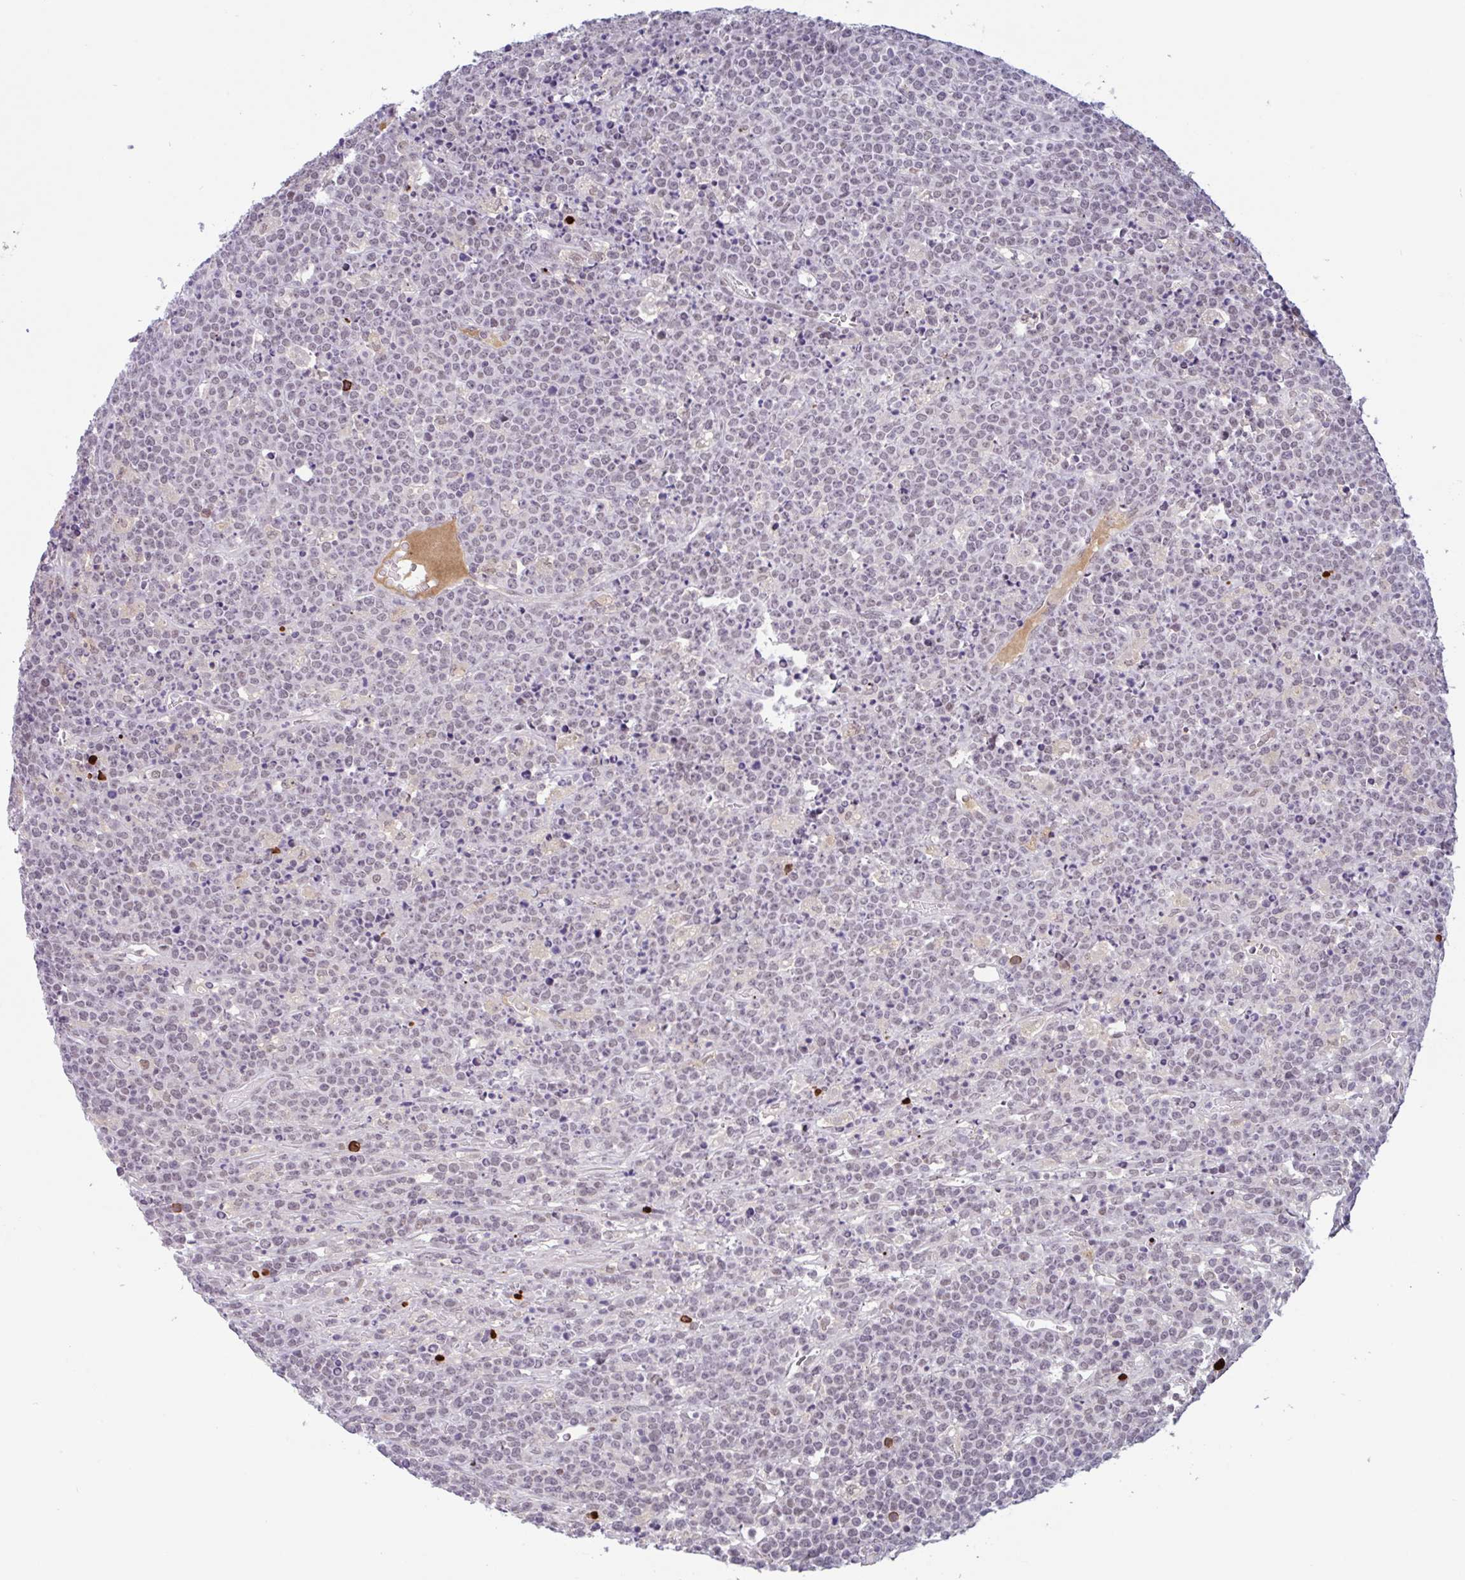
{"staining": {"intensity": "weak", "quantity": "<25%", "location": "nuclear"}, "tissue": "lymphoma", "cell_type": "Tumor cells", "image_type": "cancer", "snomed": [{"axis": "morphology", "description": "Malignant lymphoma, non-Hodgkin's type, High grade"}, {"axis": "topography", "description": "Ovary"}], "caption": "Protein analysis of high-grade malignant lymphoma, non-Hodgkin's type shows no significant staining in tumor cells.", "gene": "PLG", "patient": {"sex": "female", "age": 56}}